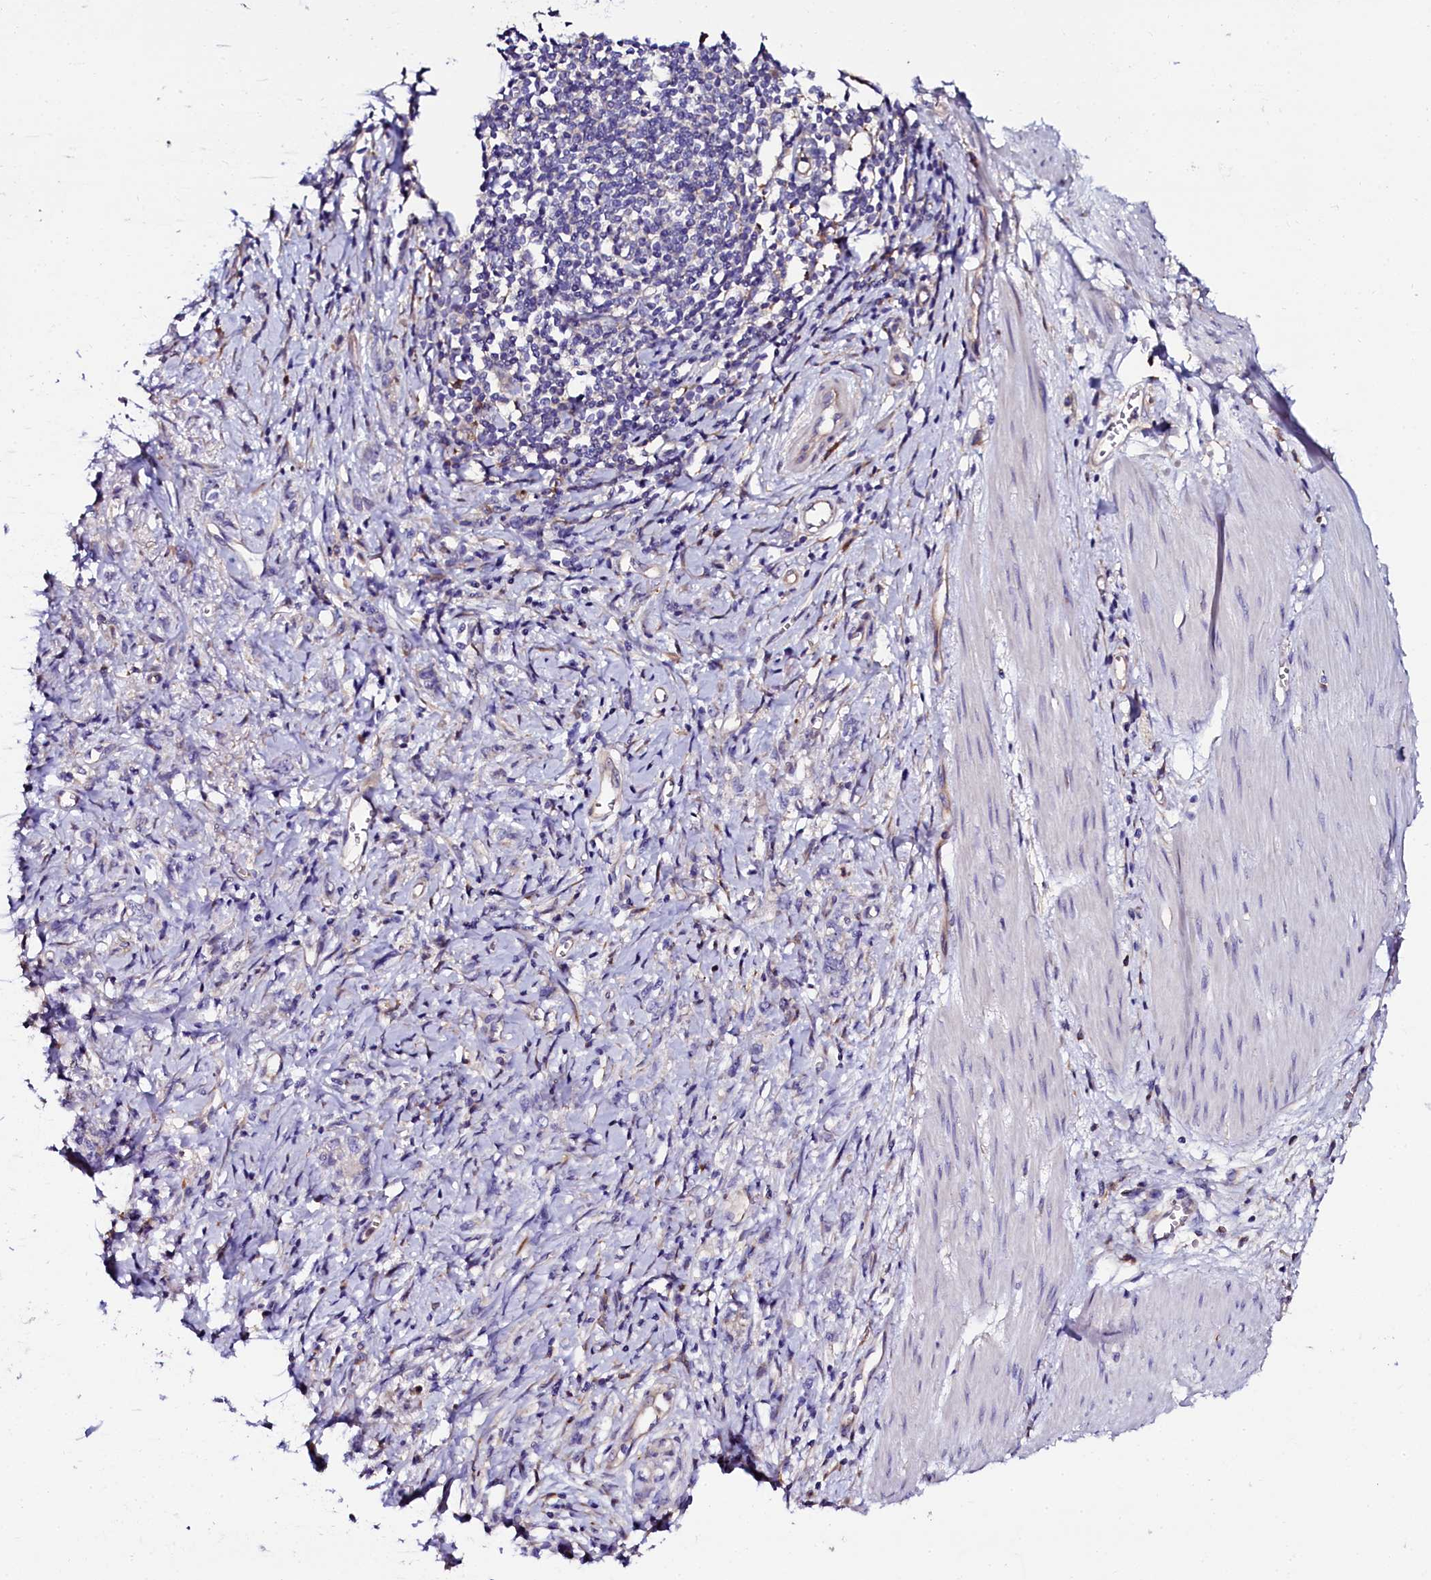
{"staining": {"intensity": "negative", "quantity": "none", "location": "none"}, "tissue": "stomach cancer", "cell_type": "Tumor cells", "image_type": "cancer", "snomed": [{"axis": "morphology", "description": "Adenocarcinoma, NOS"}, {"axis": "topography", "description": "Stomach"}], "caption": "Immunohistochemistry (IHC) image of neoplastic tissue: adenocarcinoma (stomach) stained with DAB (3,3'-diaminobenzidine) exhibits no significant protein expression in tumor cells.", "gene": "OTOL1", "patient": {"sex": "female", "age": 76}}